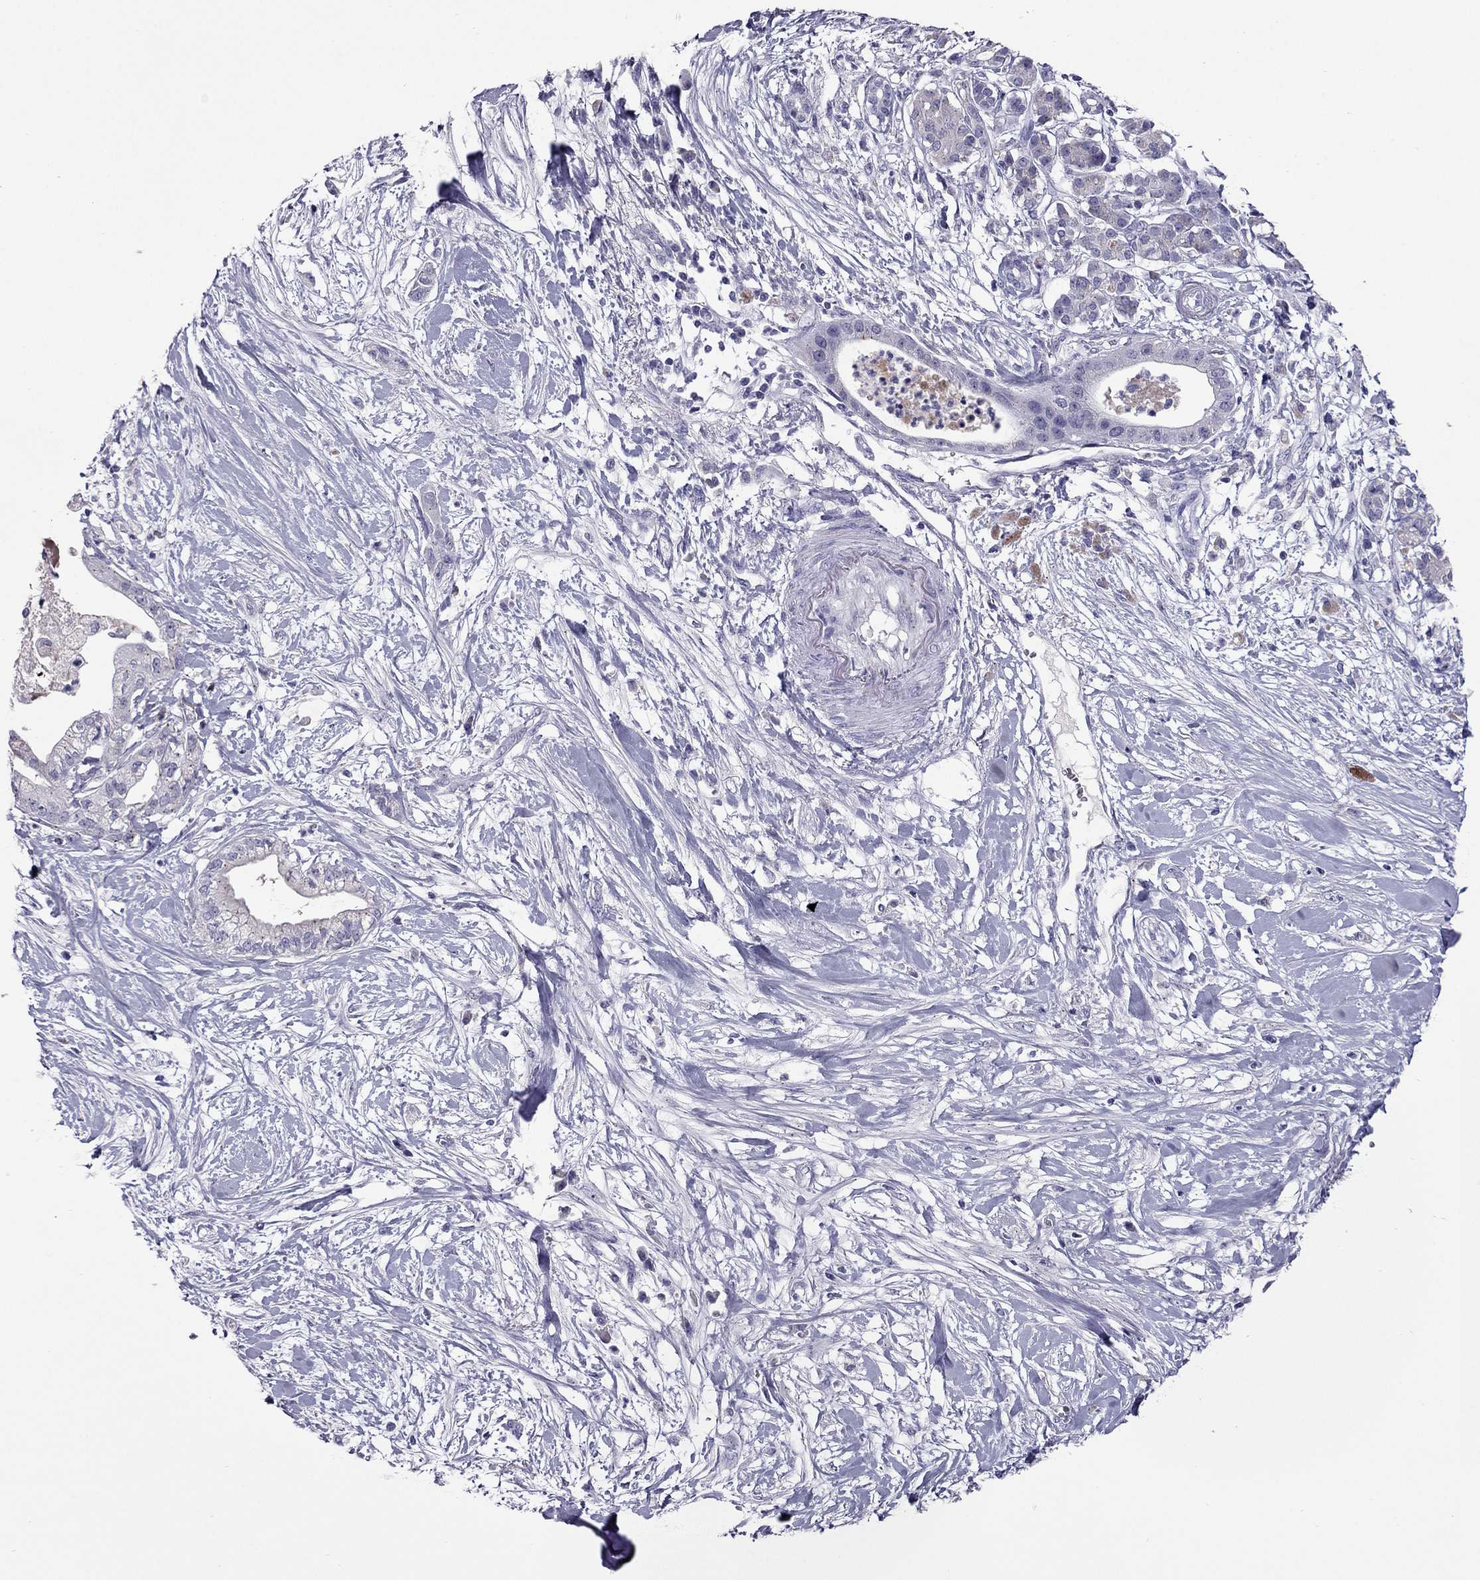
{"staining": {"intensity": "negative", "quantity": "none", "location": "none"}, "tissue": "pancreatic cancer", "cell_type": "Tumor cells", "image_type": "cancer", "snomed": [{"axis": "morphology", "description": "Normal tissue, NOS"}, {"axis": "morphology", "description": "Adenocarcinoma, NOS"}, {"axis": "topography", "description": "Lymph node"}, {"axis": "topography", "description": "Pancreas"}], "caption": "This is a histopathology image of IHC staining of adenocarcinoma (pancreatic), which shows no positivity in tumor cells.", "gene": "MYBPH", "patient": {"sex": "female", "age": 58}}